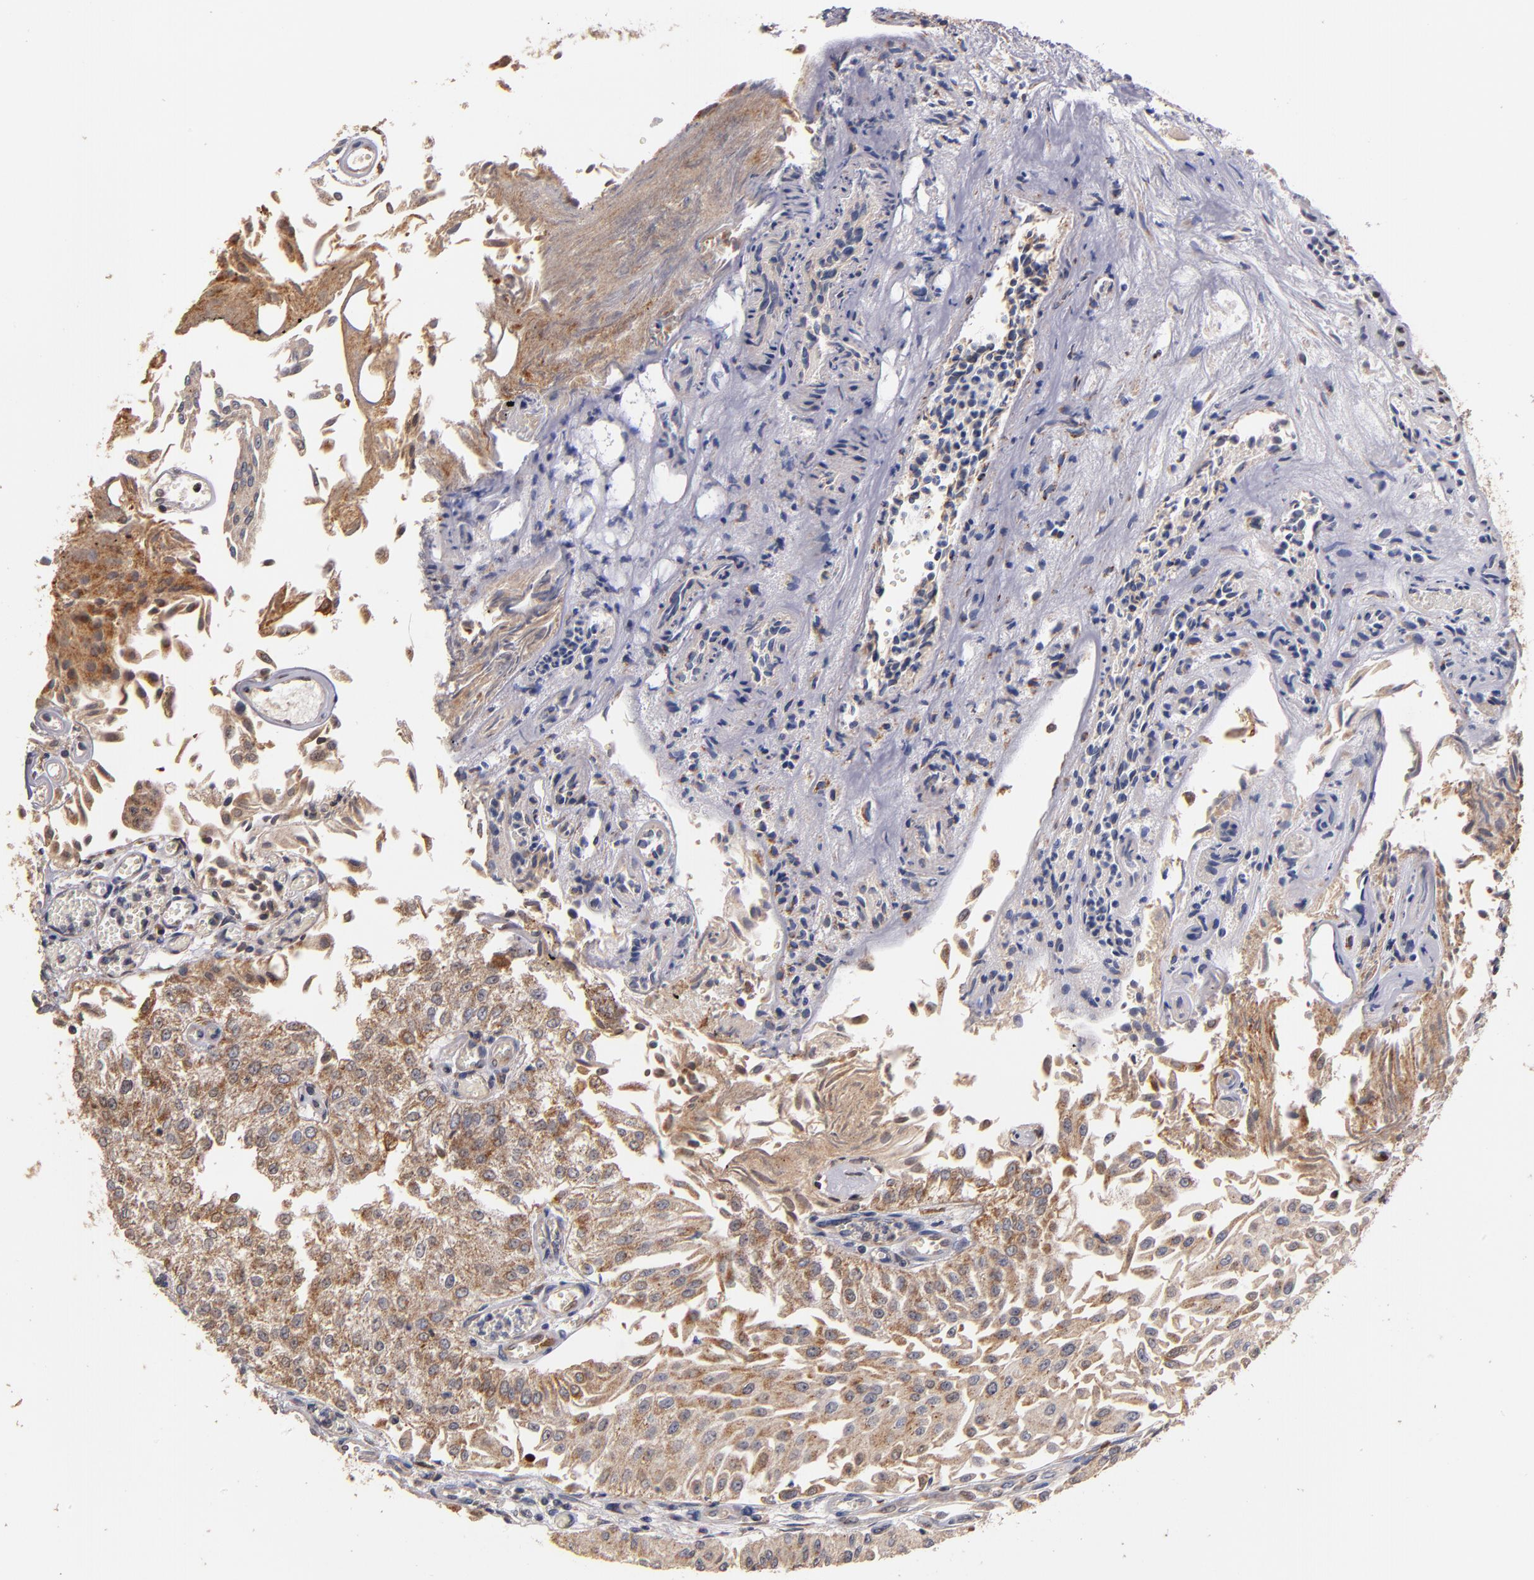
{"staining": {"intensity": "weak", "quantity": ">75%", "location": "cytoplasmic/membranous"}, "tissue": "urothelial cancer", "cell_type": "Tumor cells", "image_type": "cancer", "snomed": [{"axis": "morphology", "description": "Urothelial carcinoma, Low grade"}, {"axis": "topography", "description": "Urinary bladder"}], "caption": "High-magnification brightfield microscopy of urothelial carcinoma (low-grade) stained with DAB (3,3'-diaminobenzidine) (brown) and counterstained with hematoxylin (blue). tumor cells exhibit weak cytoplasmic/membranous expression is seen in approximately>75% of cells.", "gene": "DIABLO", "patient": {"sex": "male", "age": 86}}